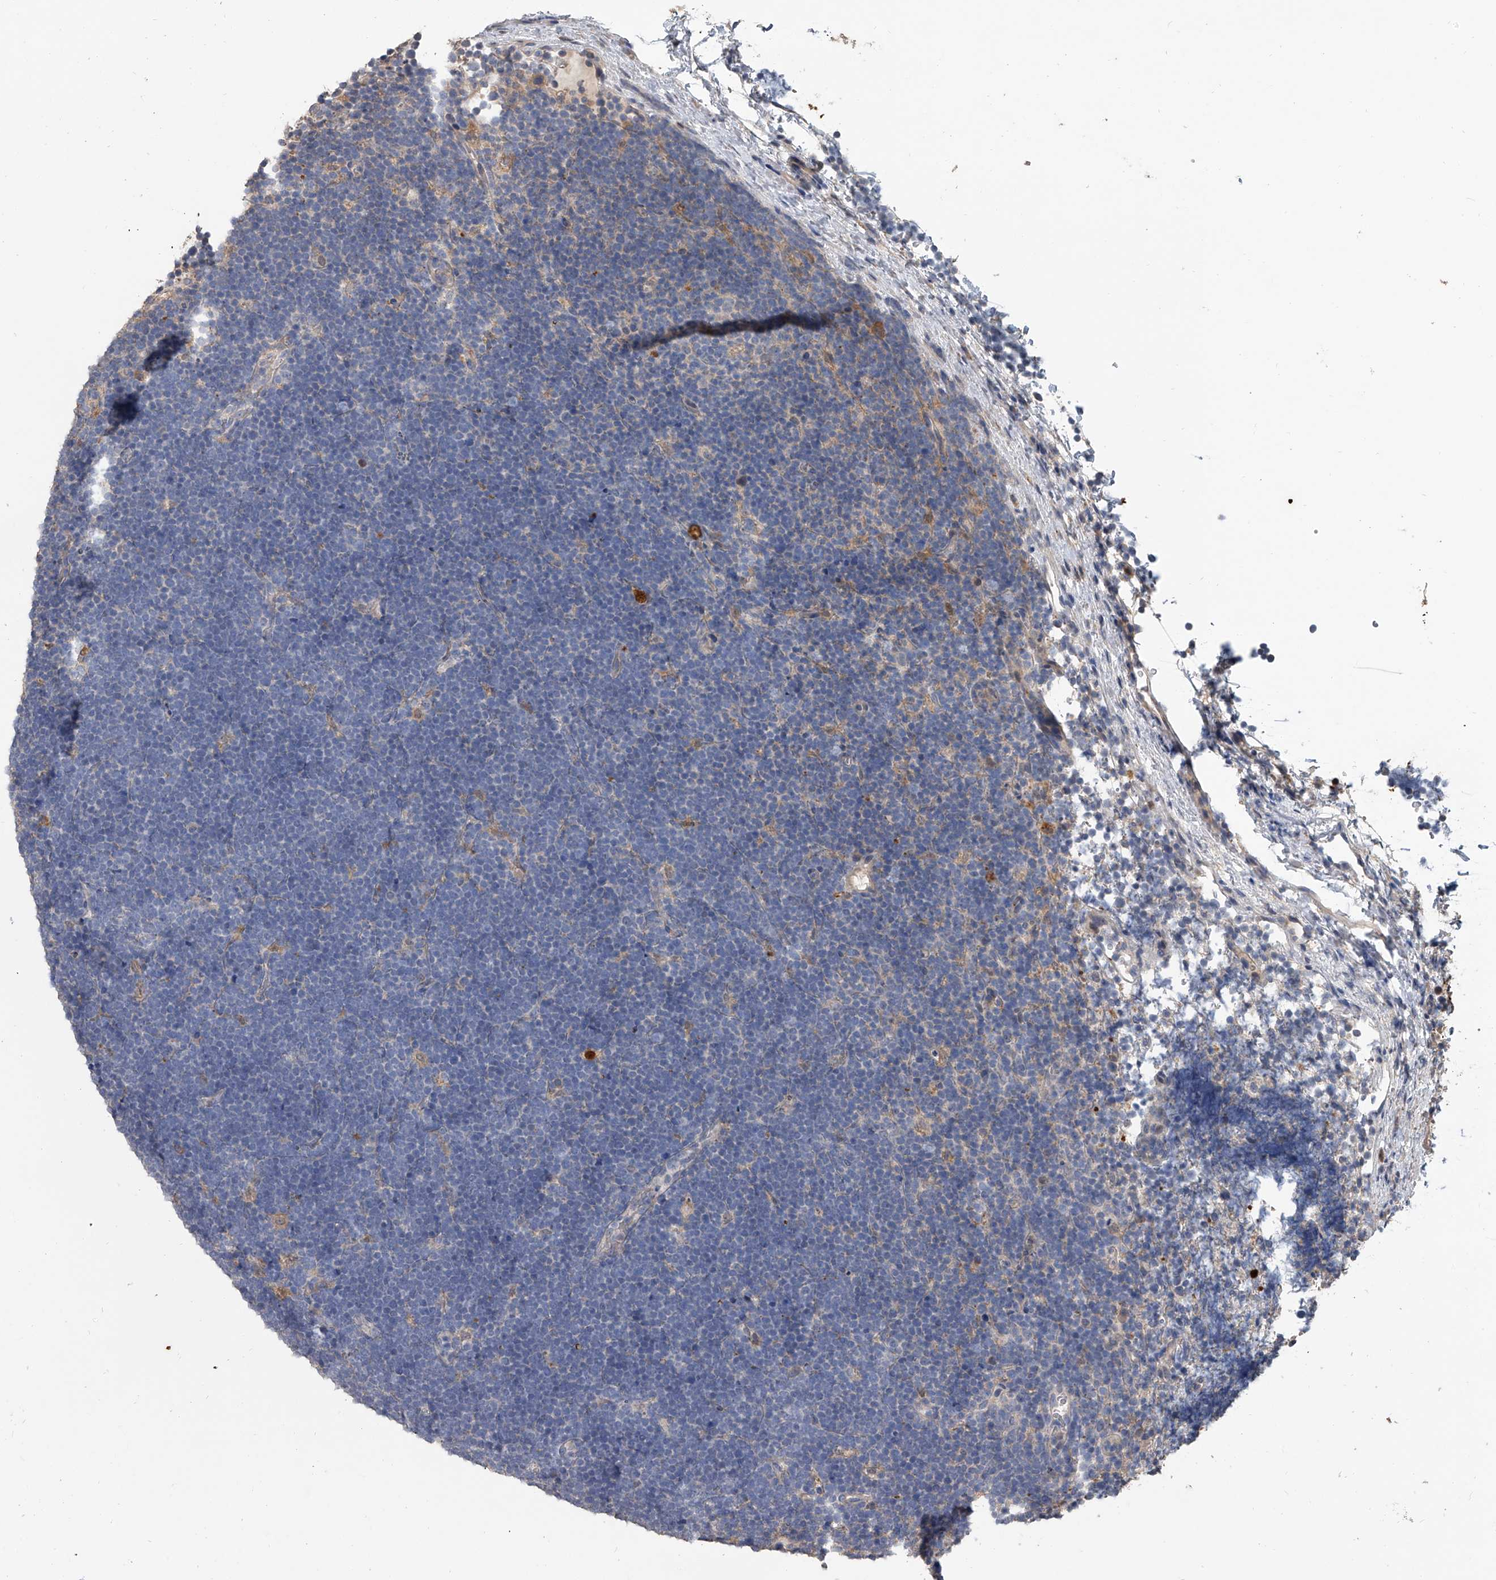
{"staining": {"intensity": "negative", "quantity": "none", "location": "none"}, "tissue": "lymphoma", "cell_type": "Tumor cells", "image_type": "cancer", "snomed": [{"axis": "morphology", "description": "Malignant lymphoma, non-Hodgkin's type, High grade"}, {"axis": "topography", "description": "Lymph node"}], "caption": "Tumor cells show no significant staining in malignant lymphoma, non-Hodgkin's type (high-grade).", "gene": "DOCK9", "patient": {"sex": "male", "age": 13}}